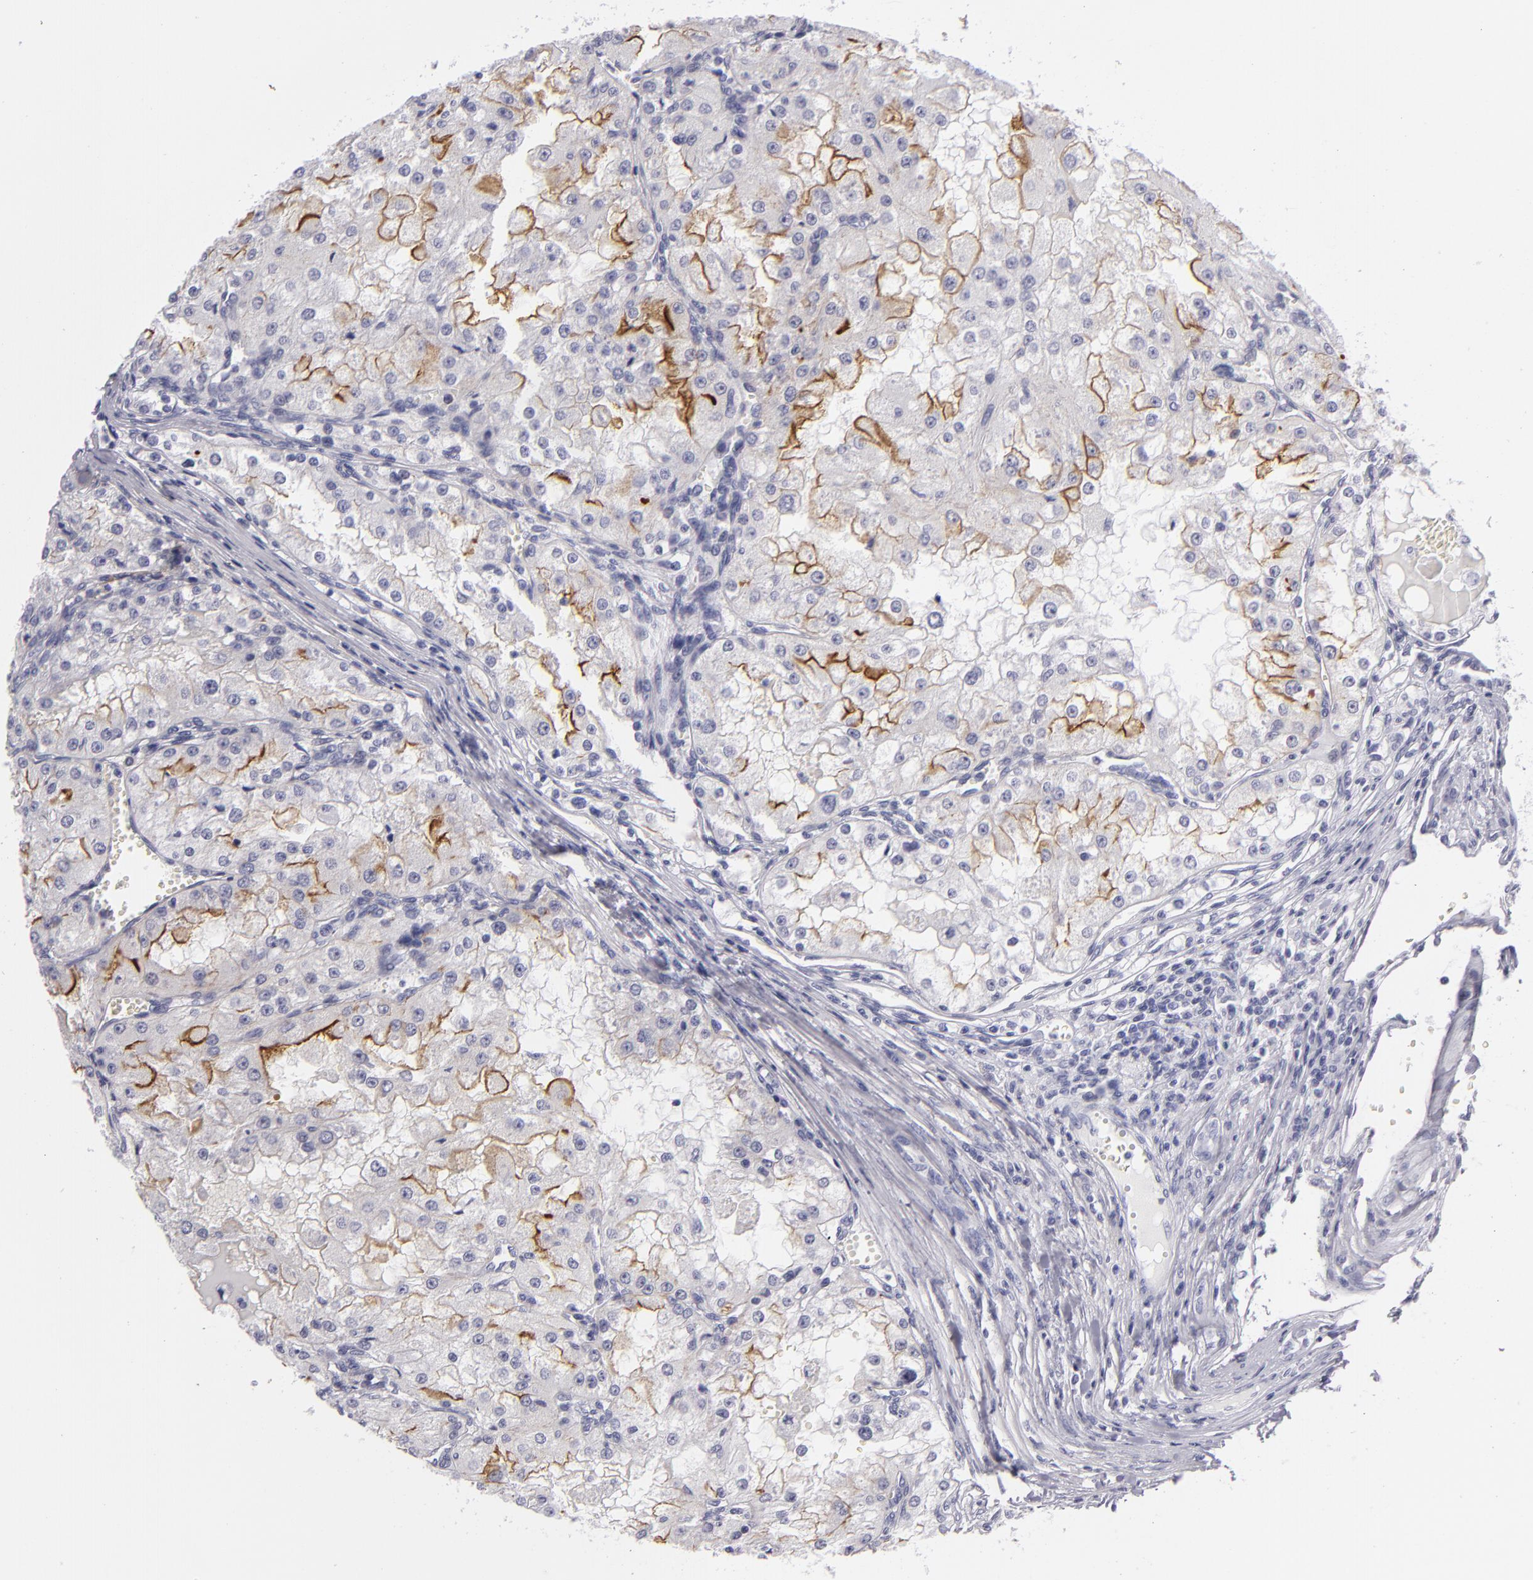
{"staining": {"intensity": "moderate", "quantity": "<25%", "location": "cytoplasmic/membranous"}, "tissue": "renal cancer", "cell_type": "Tumor cells", "image_type": "cancer", "snomed": [{"axis": "morphology", "description": "Adenocarcinoma, NOS"}, {"axis": "topography", "description": "Kidney"}], "caption": "Renal cancer stained with a brown dye displays moderate cytoplasmic/membranous positive positivity in about <25% of tumor cells.", "gene": "VIL1", "patient": {"sex": "female", "age": 74}}